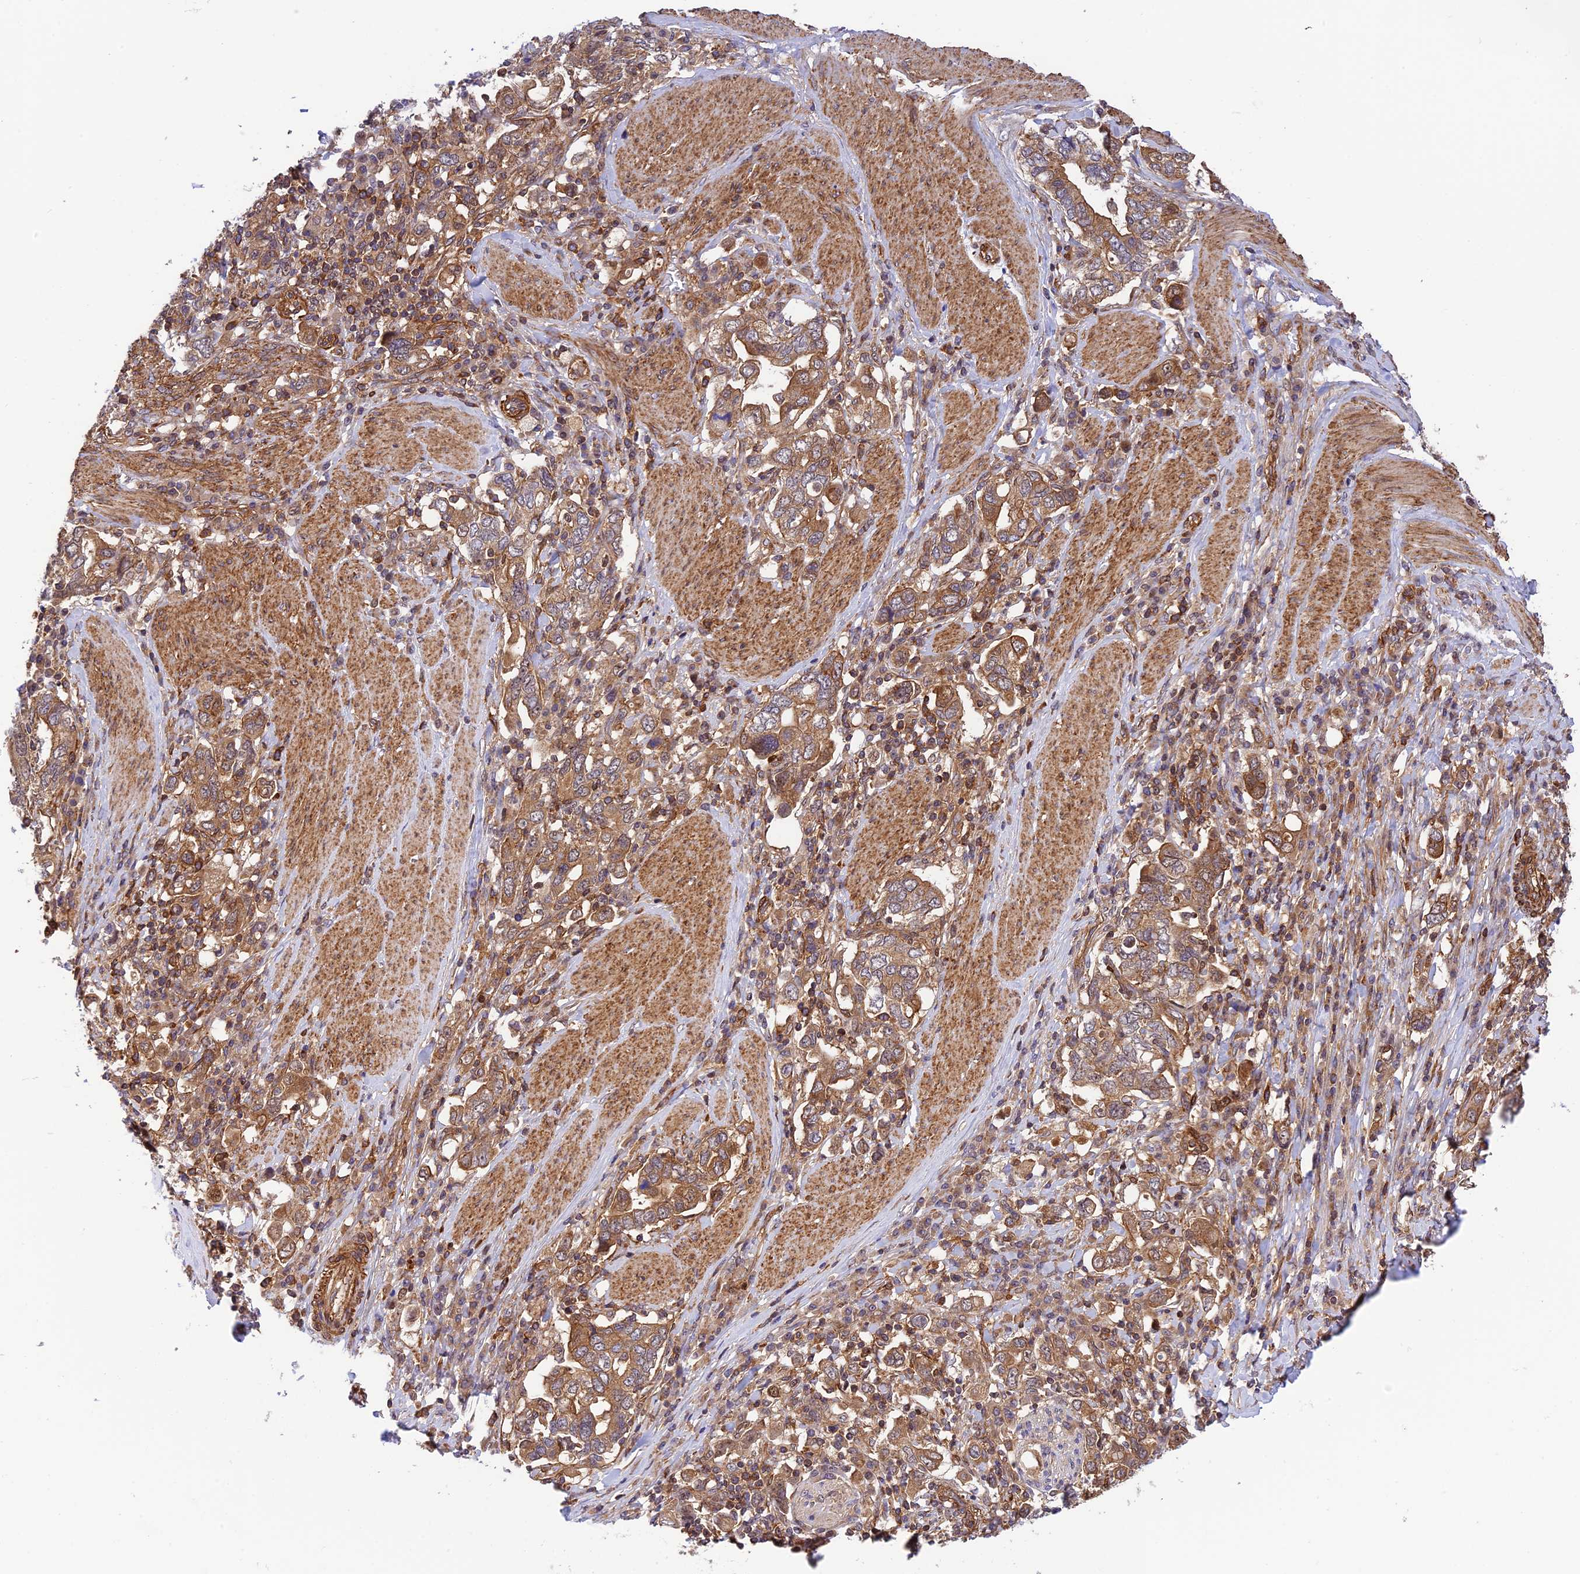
{"staining": {"intensity": "moderate", "quantity": ">75%", "location": "cytoplasmic/membranous"}, "tissue": "stomach cancer", "cell_type": "Tumor cells", "image_type": "cancer", "snomed": [{"axis": "morphology", "description": "Adenocarcinoma, NOS"}, {"axis": "topography", "description": "Stomach, upper"}, {"axis": "topography", "description": "Stomach"}], "caption": "Immunohistochemical staining of adenocarcinoma (stomach) shows medium levels of moderate cytoplasmic/membranous protein staining in approximately >75% of tumor cells.", "gene": "EVI5L", "patient": {"sex": "male", "age": 62}}